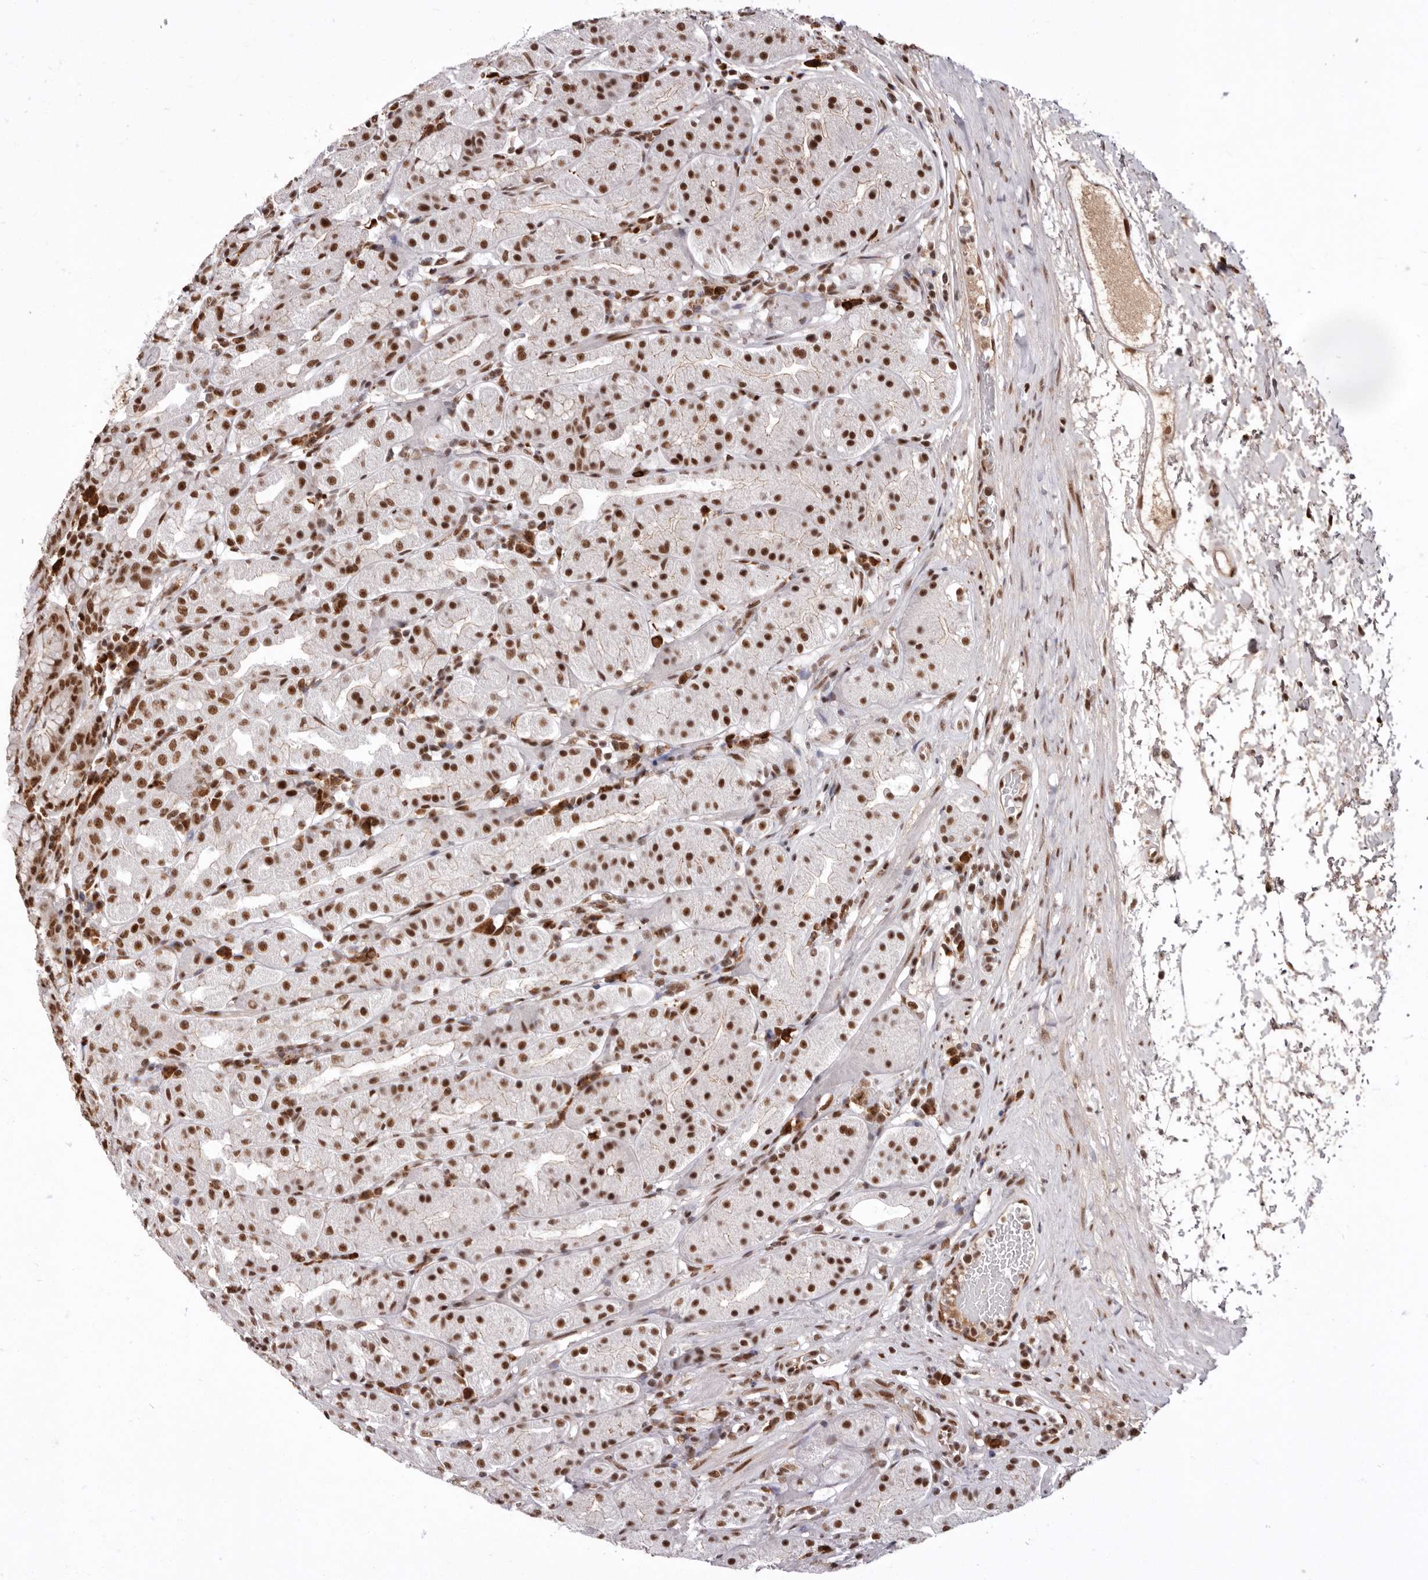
{"staining": {"intensity": "strong", "quantity": ">75%", "location": "nuclear"}, "tissue": "stomach", "cell_type": "Glandular cells", "image_type": "normal", "snomed": [{"axis": "morphology", "description": "Normal tissue, NOS"}, {"axis": "topography", "description": "Stomach"}, {"axis": "topography", "description": "Stomach, lower"}], "caption": "Protein staining of benign stomach reveals strong nuclear expression in about >75% of glandular cells. (IHC, brightfield microscopy, high magnification).", "gene": "CHTOP", "patient": {"sex": "female", "age": 56}}